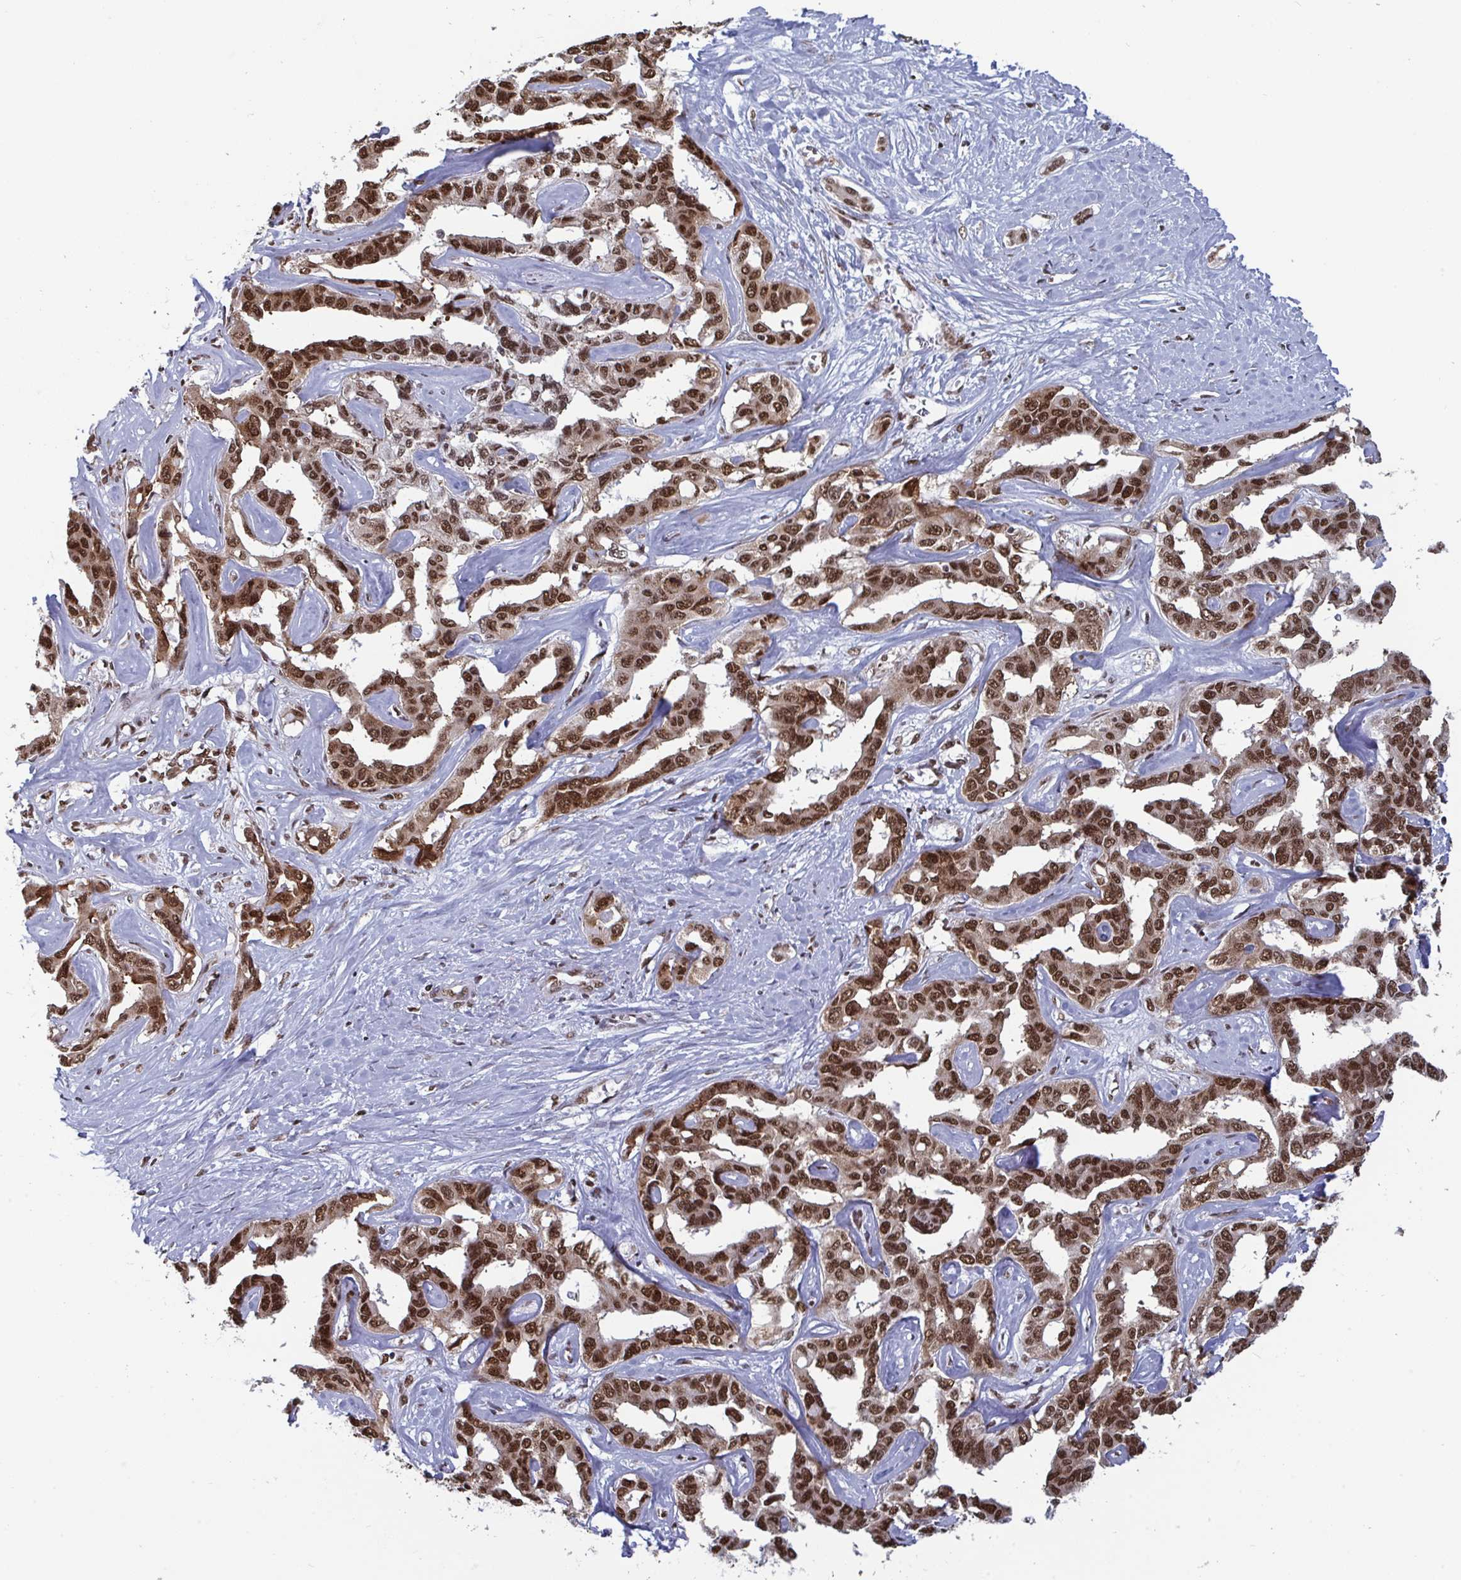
{"staining": {"intensity": "strong", "quantity": ">75%", "location": "nuclear"}, "tissue": "liver cancer", "cell_type": "Tumor cells", "image_type": "cancer", "snomed": [{"axis": "morphology", "description": "Cholangiocarcinoma"}, {"axis": "topography", "description": "Liver"}], "caption": "DAB (3,3'-diaminobenzidine) immunohistochemical staining of human liver cancer (cholangiocarcinoma) displays strong nuclear protein staining in about >75% of tumor cells.", "gene": "GAR1", "patient": {"sex": "male", "age": 59}}